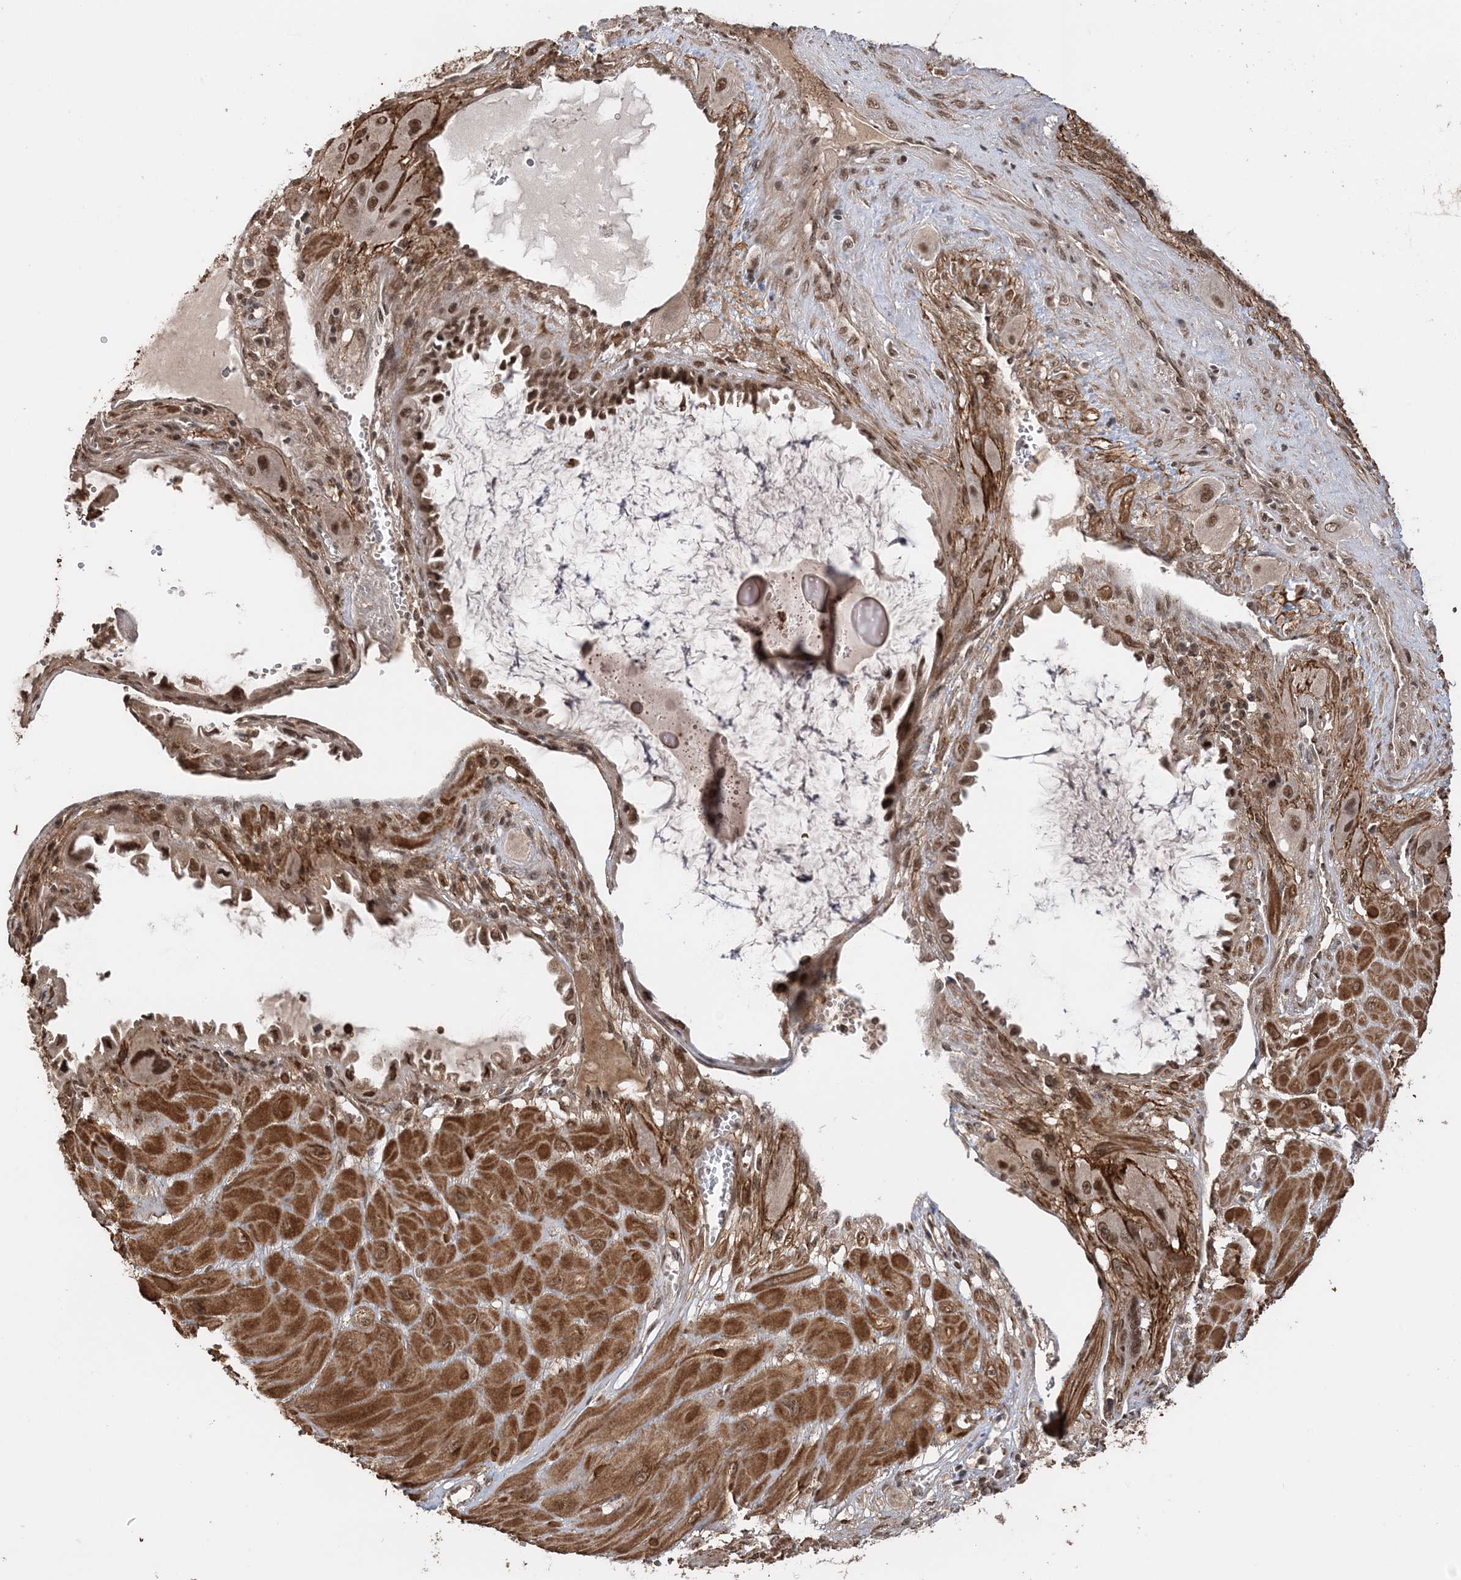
{"staining": {"intensity": "moderate", "quantity": ">75%", "location": "nuclear"}, "tissue": "cervical cancer", "cell_type": "Tumor cells", "image_type": "cancer", "snomed": [{"axis": "morphology", "description": "Squamous cell carcinoma, NOS"}, {"axis": "topography", "description": "Cervix"}], "caption": "Immunohistochemistry of cervical cancer shows medium levels of moderate nuclear expression in about >75% of tumor cells. The protein of interest is shown in brown color, while the nuclei are stained blue.", "gene": "TSHZ2", "patient": {"sex": "female", "age": 34}}